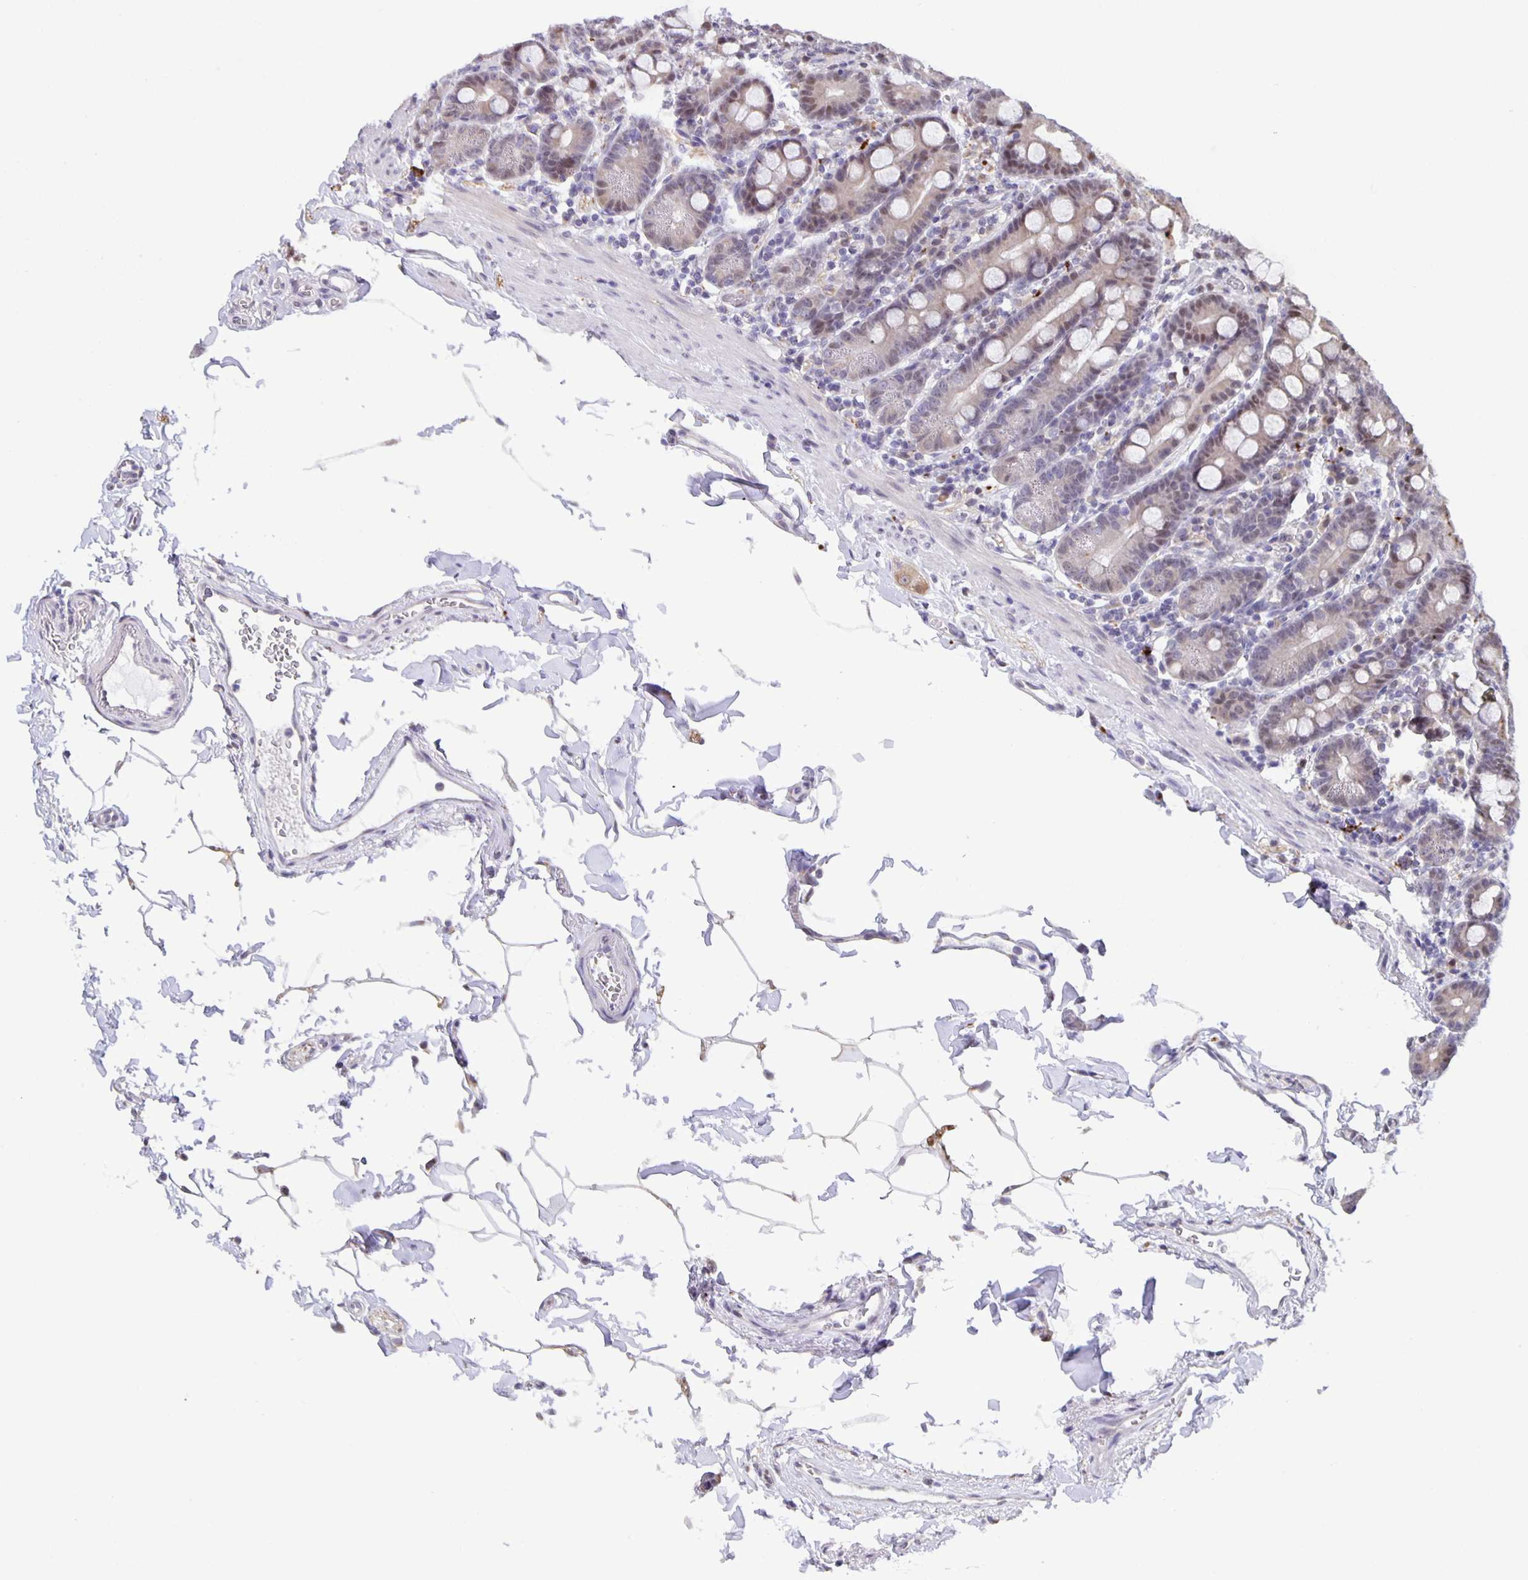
{"staining": {"intensity": "moderate", "quantity": "25%-75%", "location": "cytoplasmic/membranous,nuclear"}, "tissue": "duodenum", "cell_type": "Glandular cells", "image_type": "normal", "snomed": [{"axis": "morphology", "description": "Normal tissue, NOS"}, {"axis": "topography", "description": "Pancreas"}, {"axis": "topography", "description": "Duodenum"}], "caption": "A medium amount of moderate cytoplasmic/membranous,nuclear staining is present in about 25%-75% of glandular cells in benign duodenum.", "gene": "MAPK12", "patient": {"sex": "male", "age": 59}}